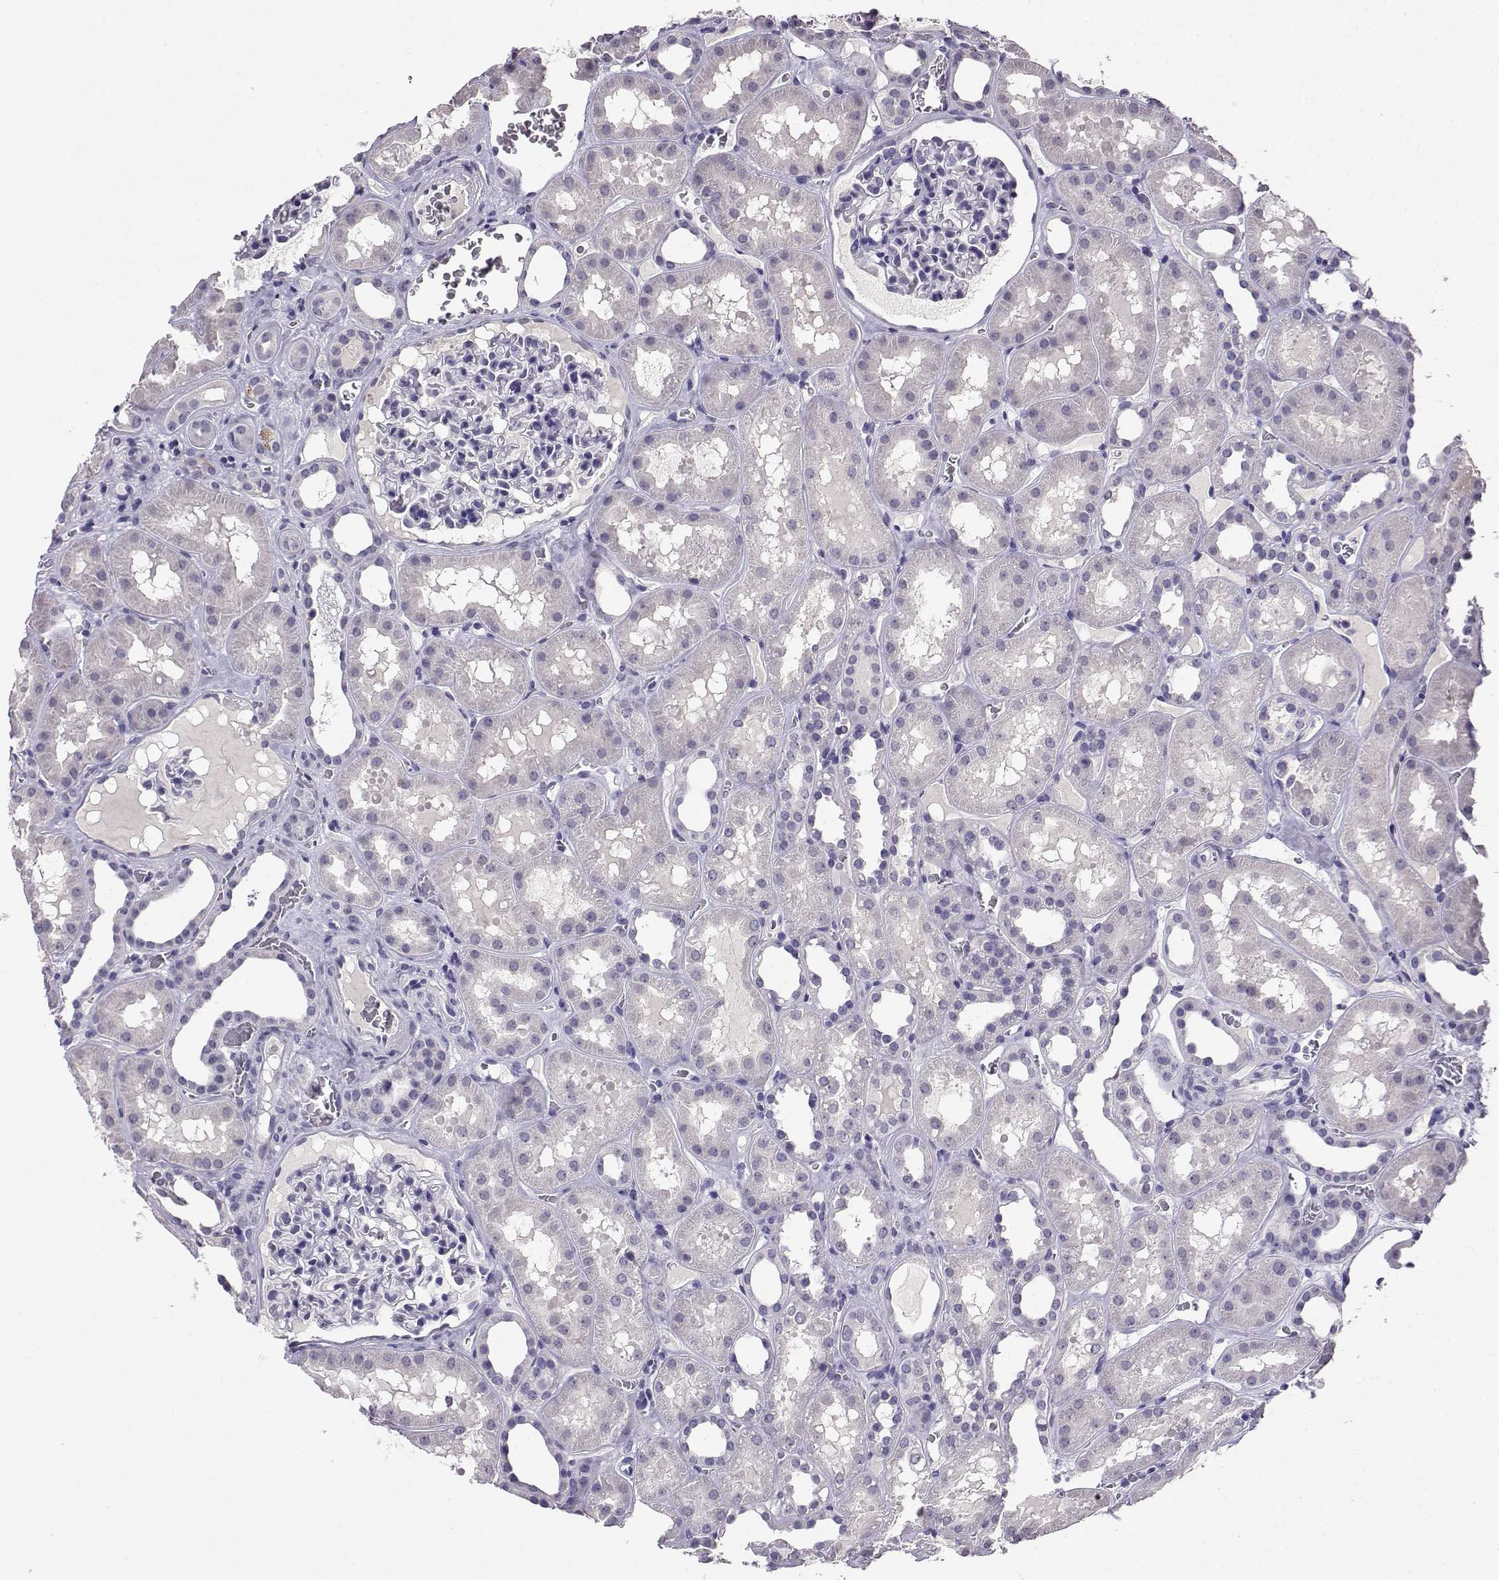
{"staining": {"intensity": "negative", "quantity": "none", "location": "none"}, "tissue": "kidney", "cell_type": "Cells in glomeruli", "image_type": "normal", "snomed": [{"axis": "morphology", "description": "Normal tissue, NOS"}, {"axis": "topography", "description": "Kidney"}], "caption": "DAB (3,3'-diaminobenzidine) immunohistochemical staining of normal human kidney reveals no significant expression in cells in glomeruli. Nuclei are stained in blue.", "gene": "SPAG11A", "patient": {"sex": "female", "age": 41}}